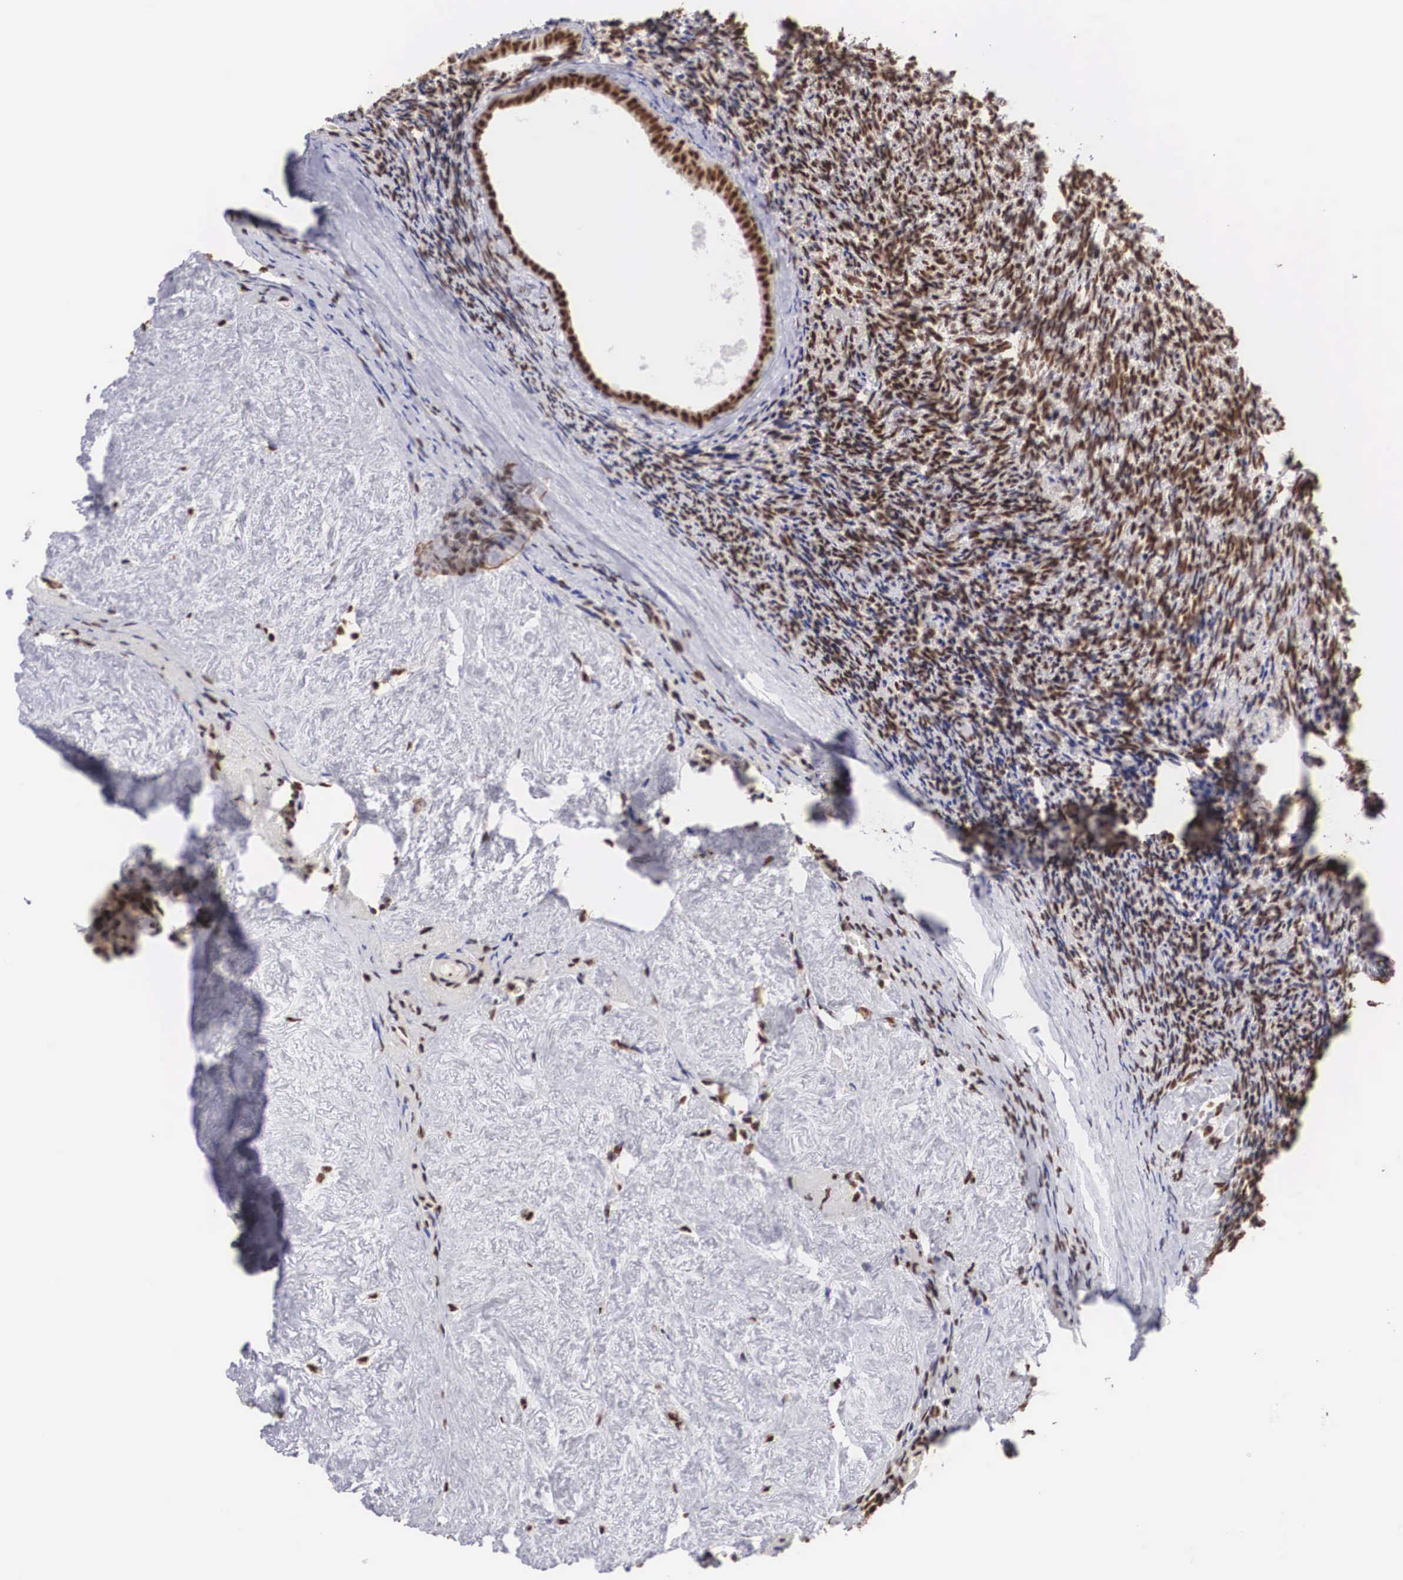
{"staining": {"intensity": "strong", "quantity": ">75%", "location": "nuclear"}, "tissue": "ovary", "cell_type": "Follicle cells", "image_type": "normal", "snomed": [{"axis": "morphology", "description": "Normal tissue, NOS"}, {"axis": "topography", "description": "Ovary"}], "caption": "Benign ovary displays strong nuclear positivity in approximately >75% of follicle cells.", "gene": "HTATSF1", "patient": {"sex": "female", "age": 53}}